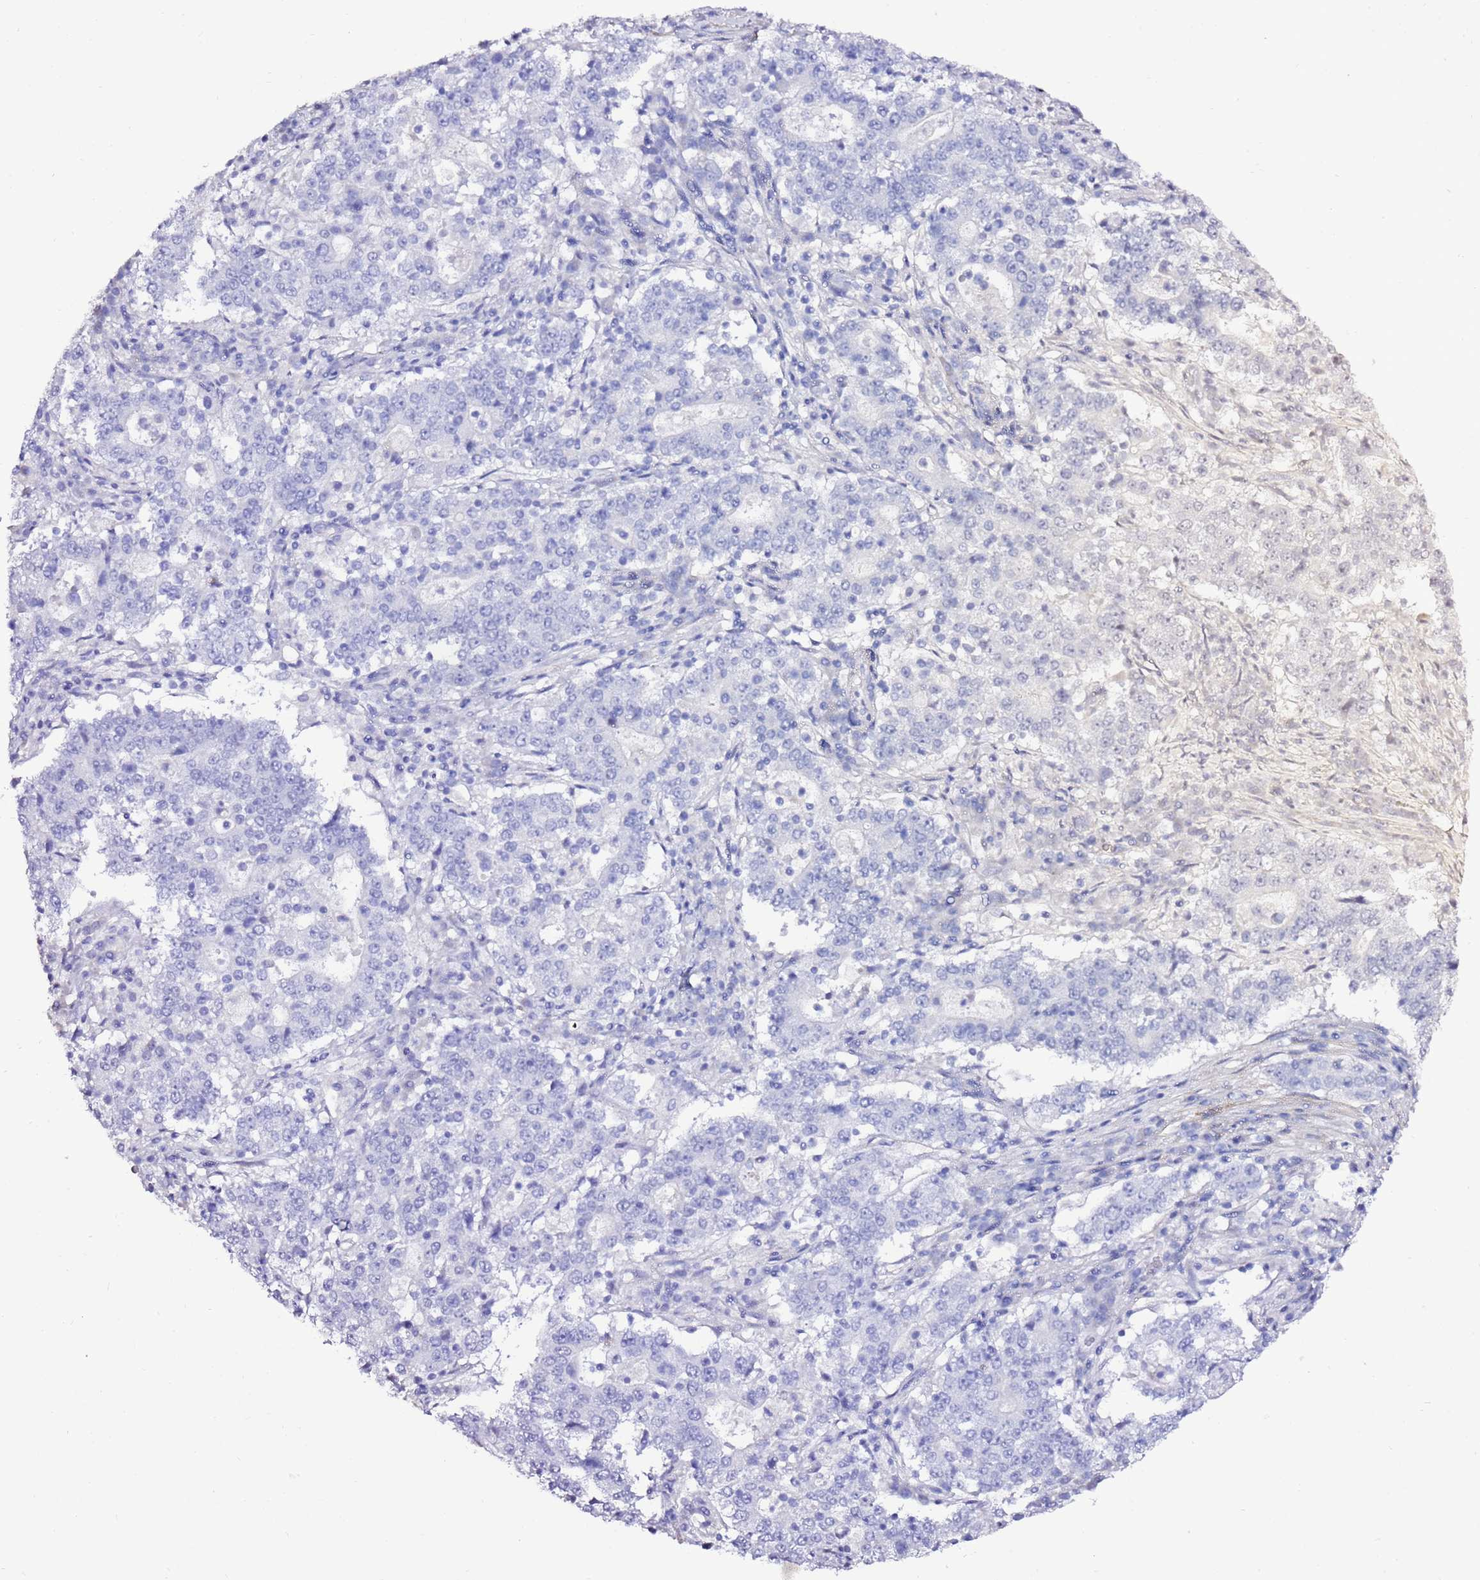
{"staining": {"intensity": "negative", "quantity": "none", "location": "none"}, "tissue": "stomach cancer", "cell_type": "Tumor cells", "image_type": "cancer", "snomed": [{"axis": "morphology", "description": "Adenocarcinoma, NOS"}, {"axis": "topography", "description": "Stomach"}], "caption": "Protein analysis of stomach cancer reveals no significant expression in tumor cells.", "gene": "ART5", "patient": {"sex": "male", "age": 59}}